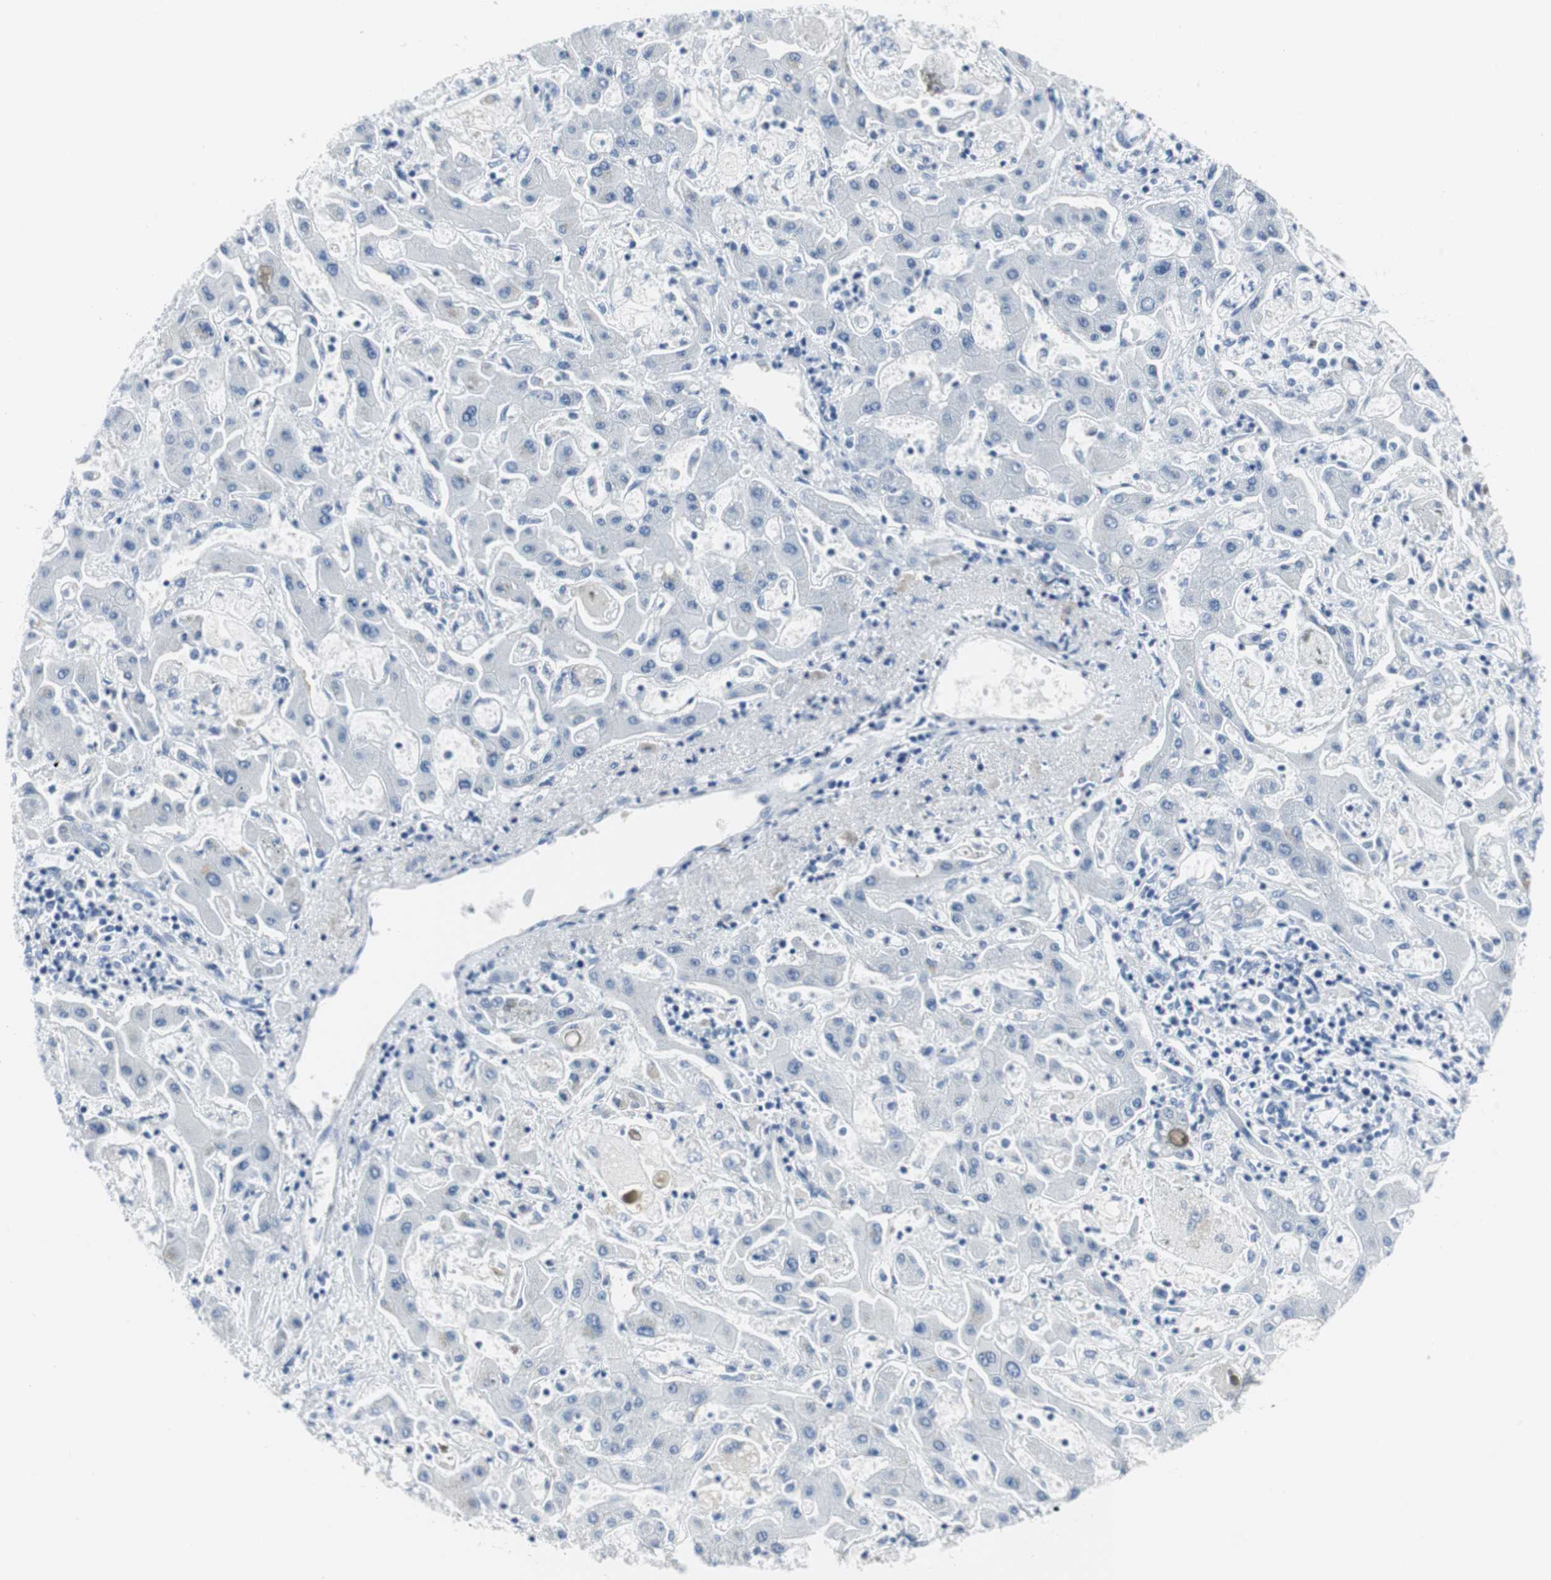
{"staining": {"intensity": "negative", "quantity": "none", "location": "none"}, "tissue": "liver cancer", "cell_type": "Tumor cells", "image_type": "cancer", "snomed": [{"axis": "morphology", "description": "Cholangiocarcinoma"}, {"axis": "topography", "description": "Liver"}], "caption": "A high-resolution photomicrograph shows immunohistochemistry (IHC) staining of liver cholangiocarcinoma, which shows no significant expression in tumor cells.", "gene": "GAP43", "patient": {"sex": "male", "age": 50}}